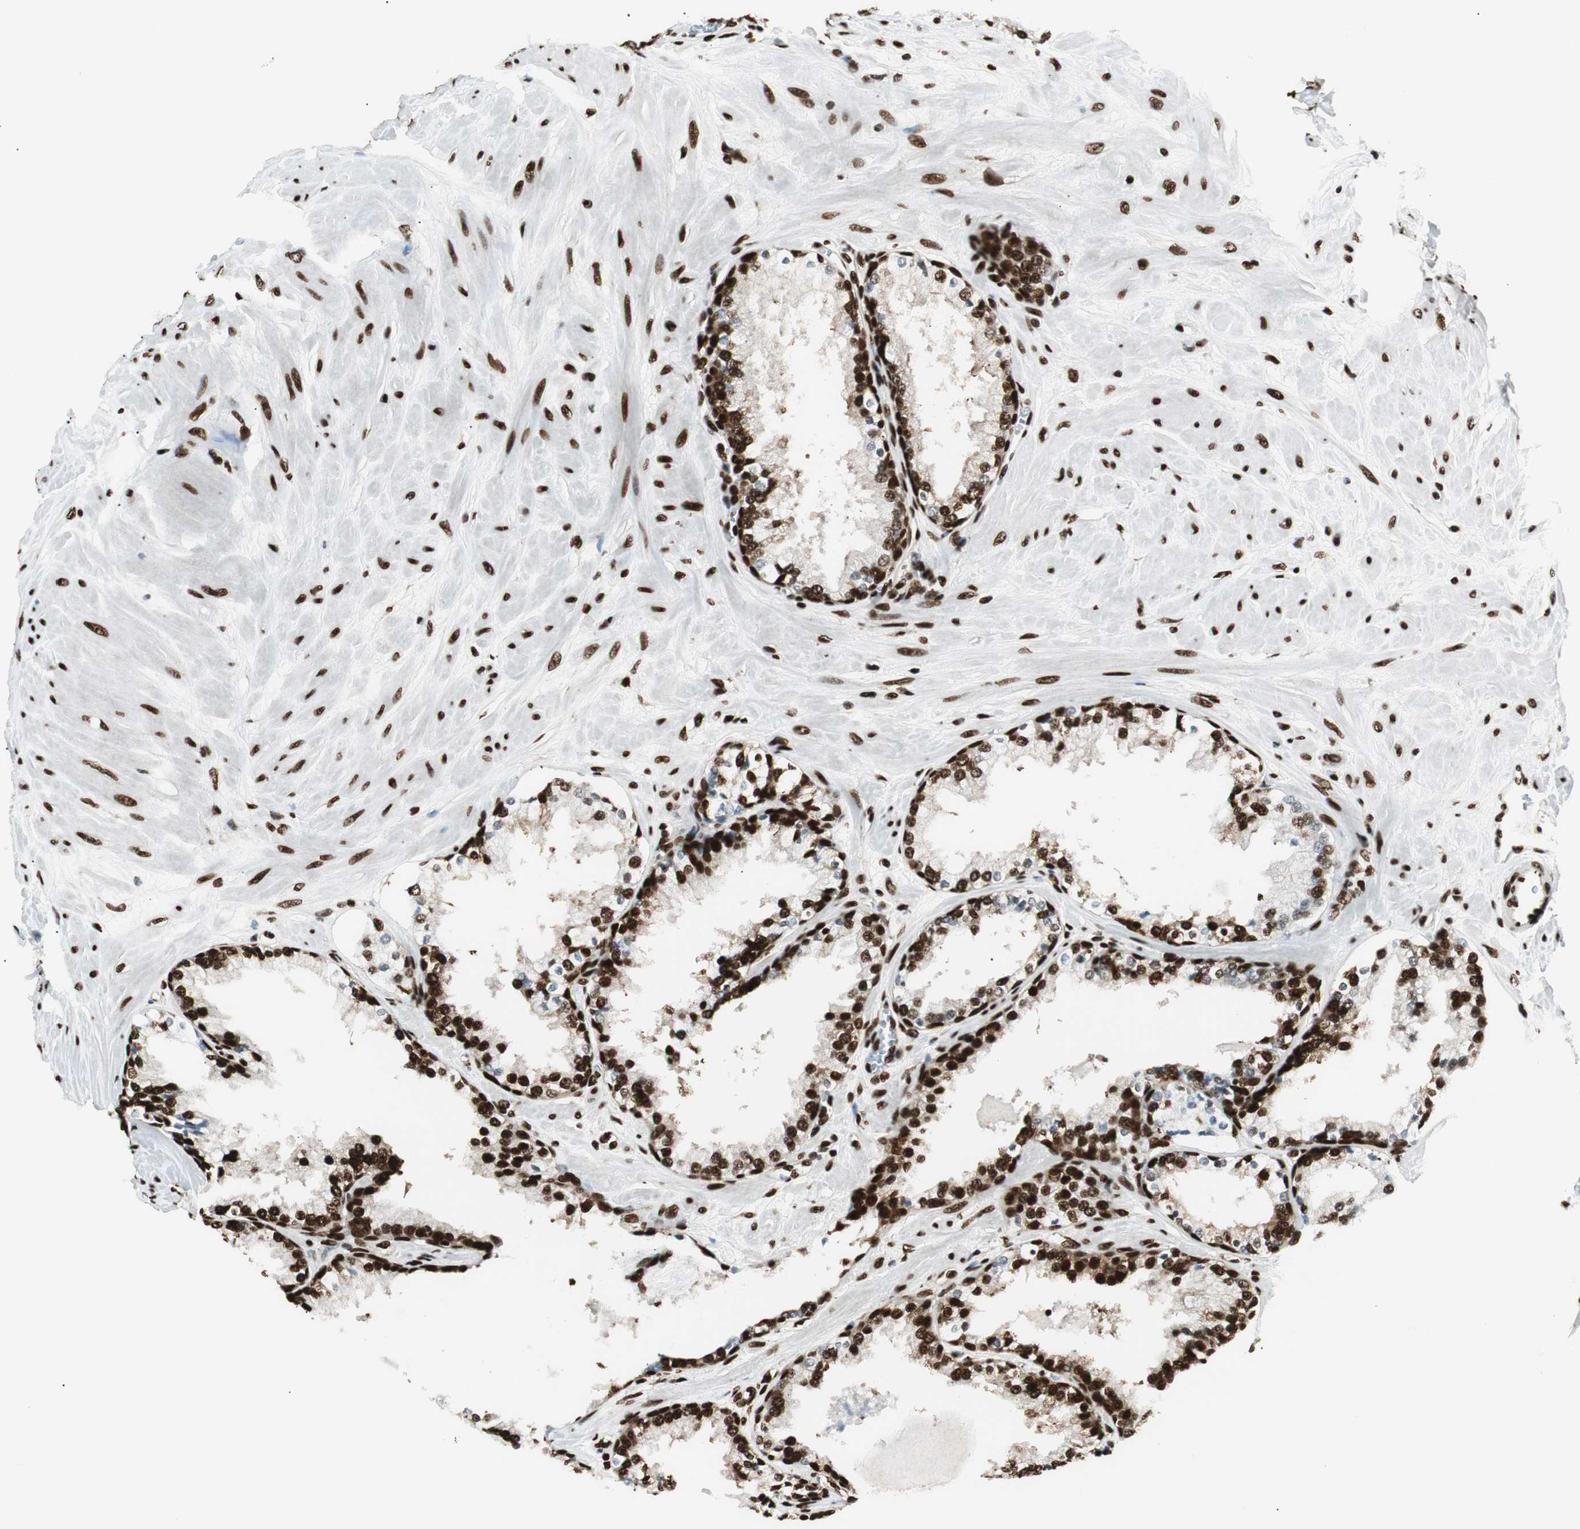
{"staining": {"intensity": "strong", "quantity": "25%-75%", "location": "nuclear"}, "tissue": "prostate", "cell_type": "Glandular cells", "image_type": "normal", "snomed": [{"axis": "morphology", "description": "Normal tissue, NOS"}, {"axis": "topography", "description": "Prostate"}], "caption": "Immunohistochemistry (DAB (3,3'-diaminobenzidine)) staining of unremarkable human prostate shows strong nuclear protein positivity in about 25%-75% of glandular cells. The staining was performed using DAB (3,3'-diaminobenzidine), with brown indicating positive protein expression. Nuclei are stained blue with hematoxylin.", "gene": "EWSR1", "patient": {"sex": "male", "age": 51}}